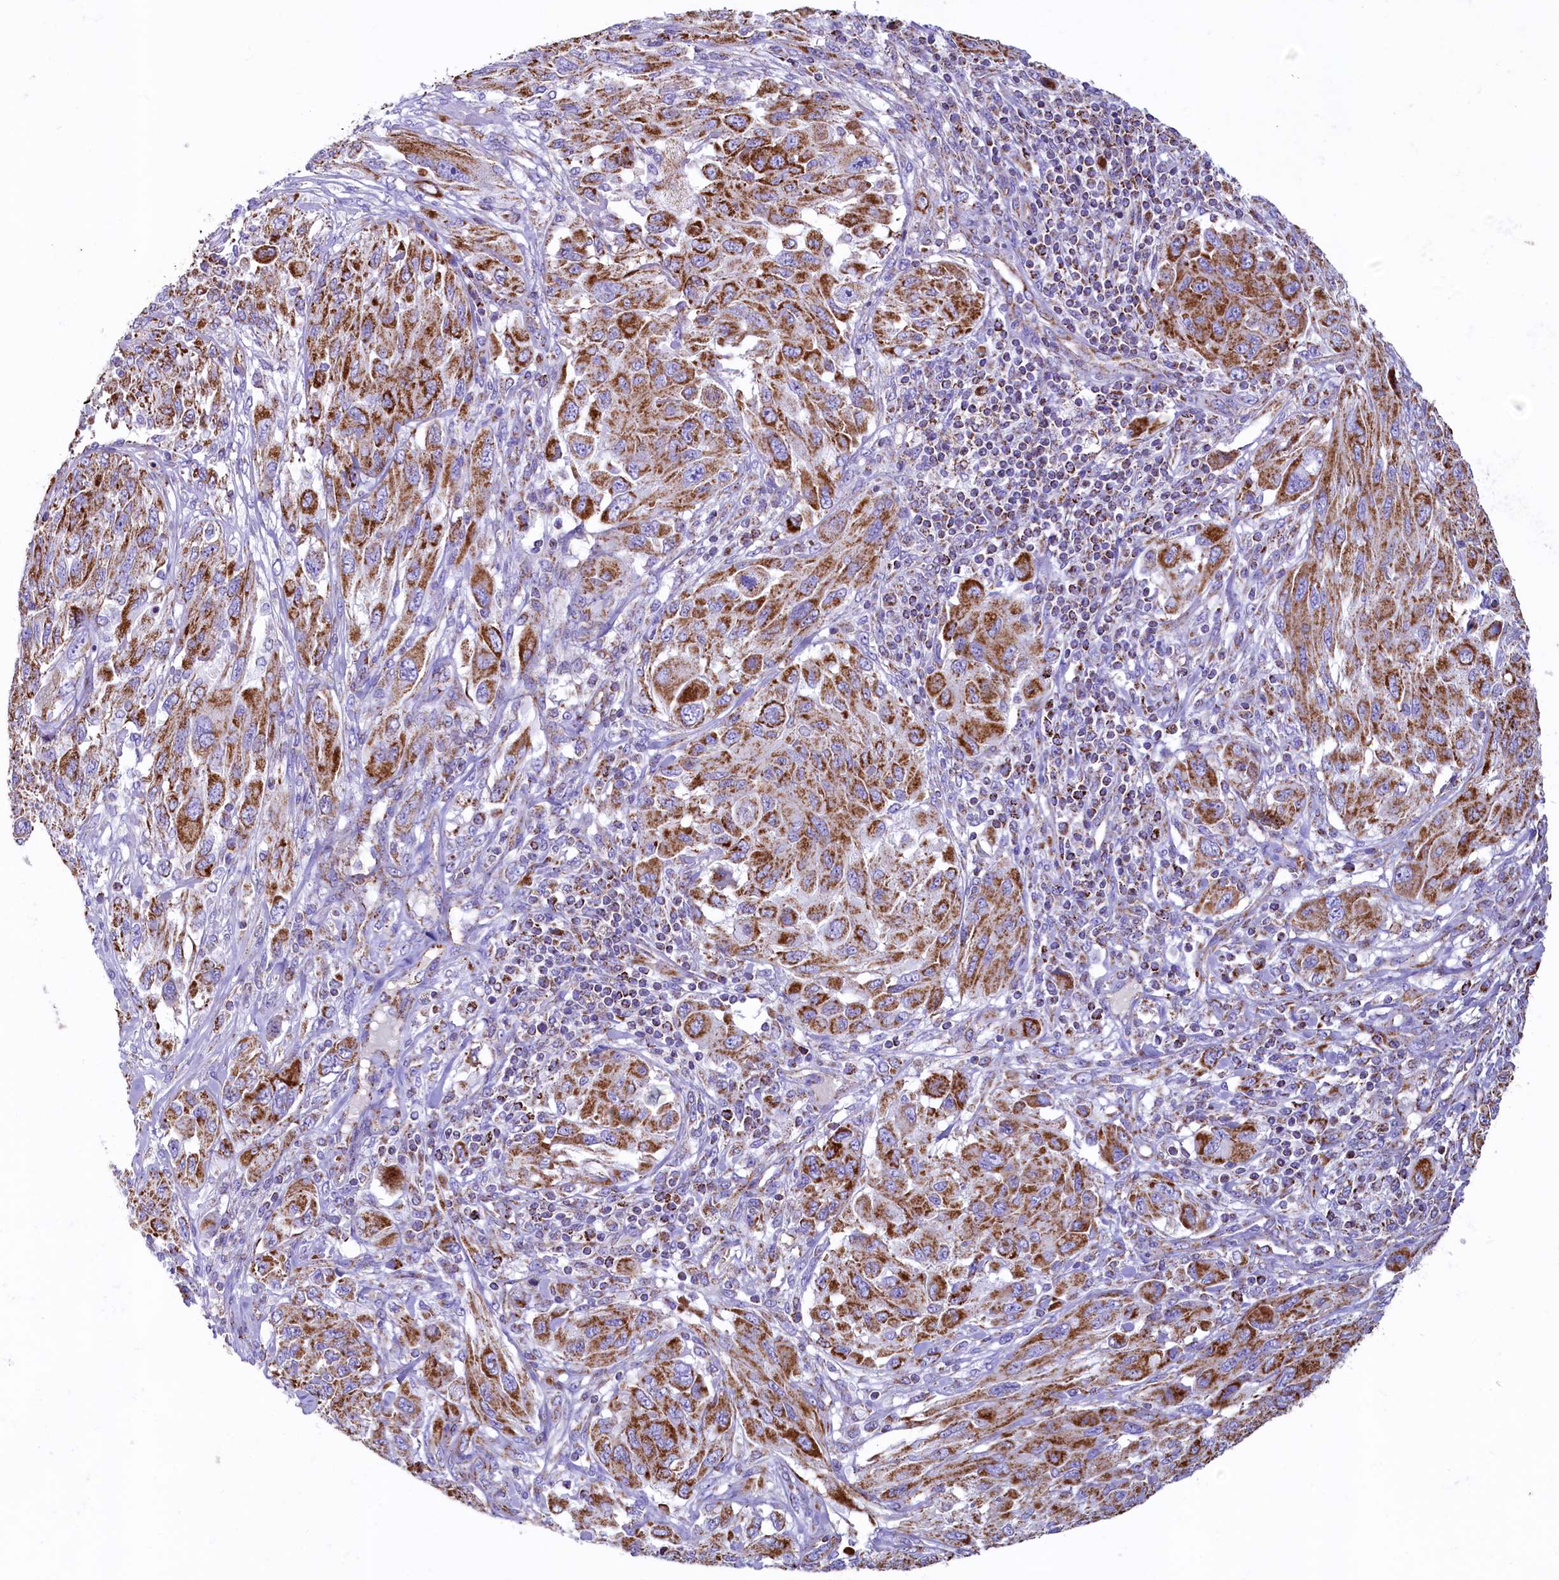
{"staining": {"intensity": "moderate", "quantity": ">75%", "location": "cytoplasmic/membranous"}, "tissue": "melanoma", "cell_type": "Tumor cells", "image_type": "cancer", "snomed": [{"axis": "morphology", "description": "Malignant melanoma, NOS"}, {"axis": "topography", "description": "Skin"}], "caption": "There is medium levels of moderate cytoplasmic/membranous staining in tumor cells of malignant melanoma, as demonstrated by immunohistochemical staining (brown color).", "gene": "IDH3A", "patient": {"sex": "female", "age": 91}}